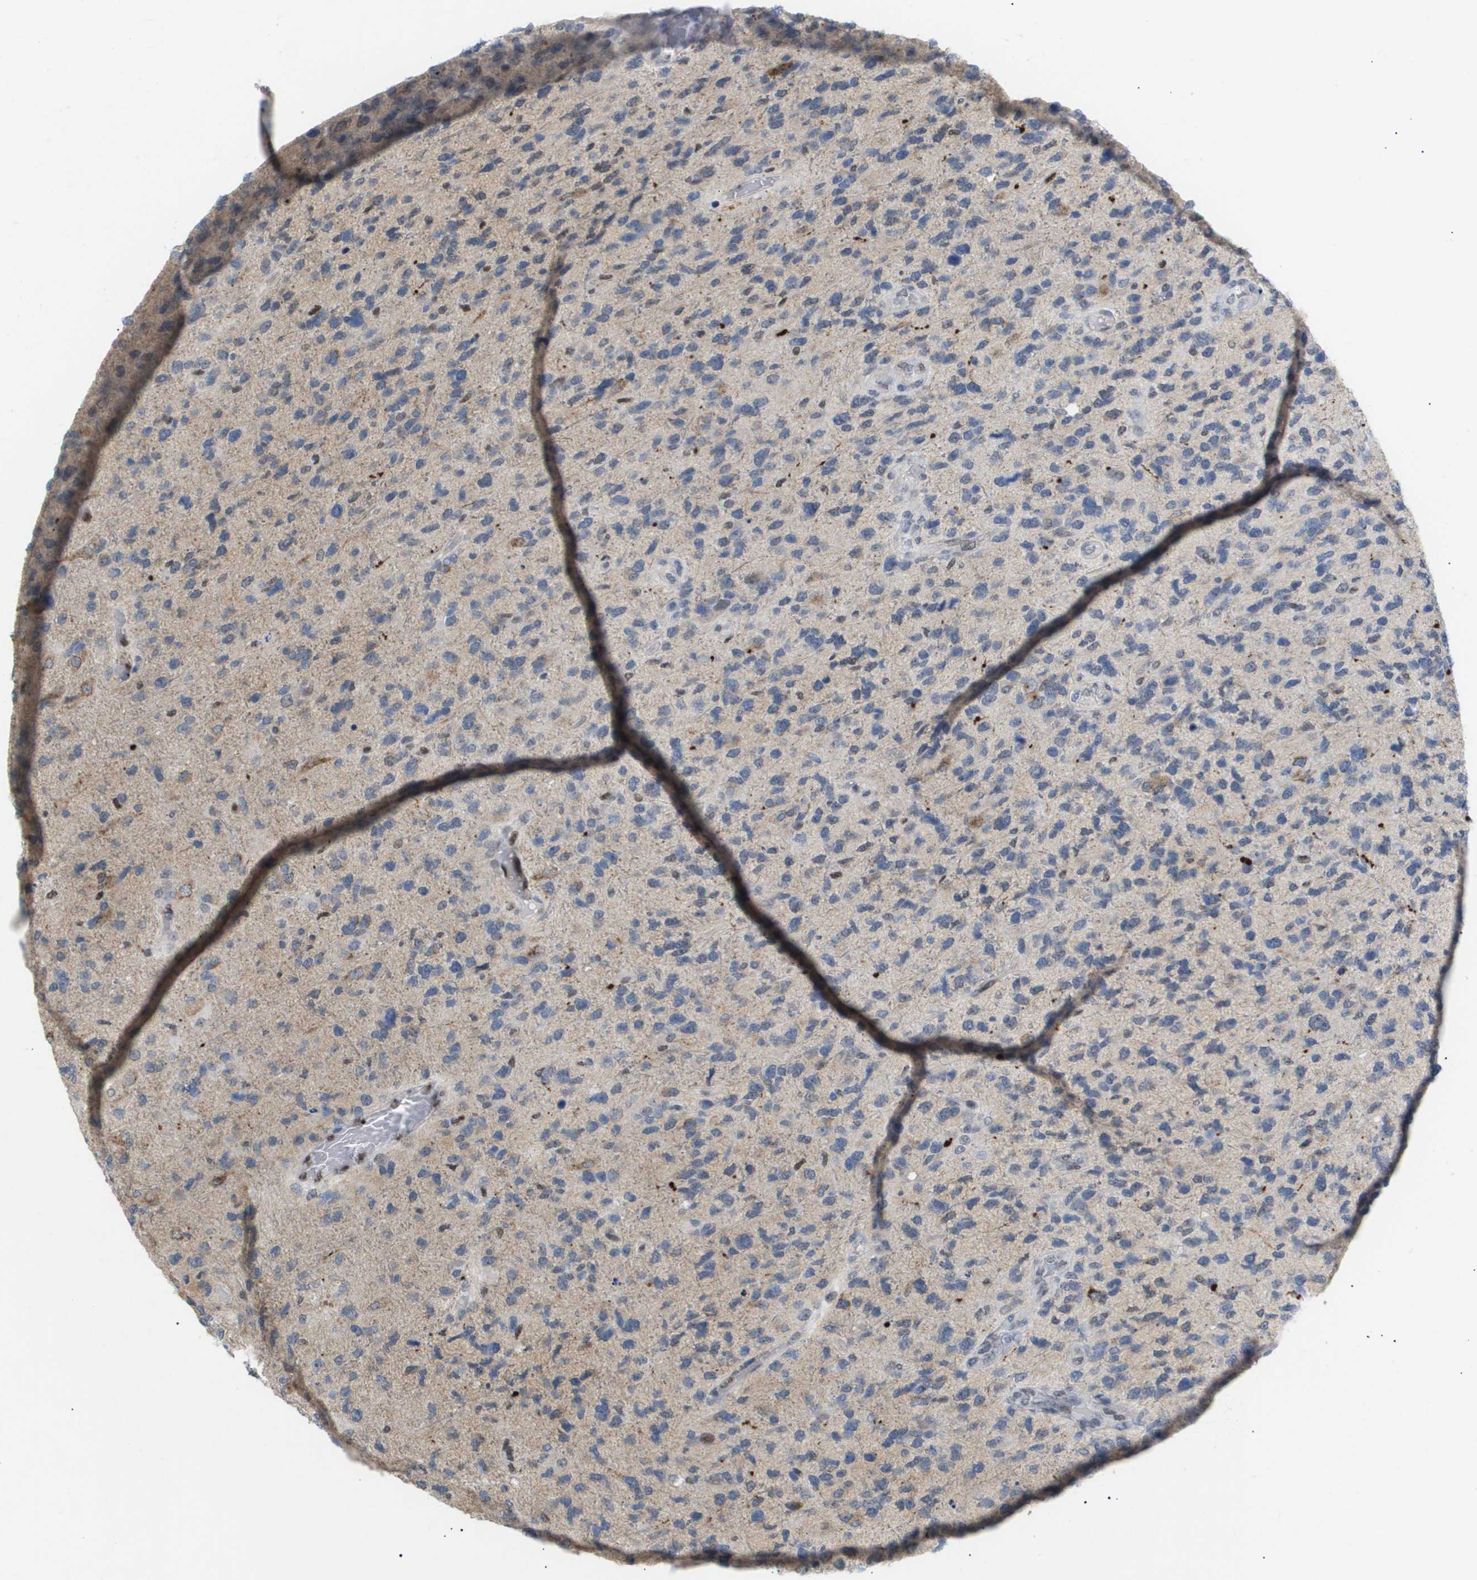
{"staining": {"intensity": "negative", "quantity": "none", "location": "none"}, "tissue": "glioma", "cell_type": "Tumor cells", "image_type": "cancer", "snomed": [{"axis": "morphology", "description": "Glioma, malignant, High grade"}, {"axis": "topography", "description": "Brain"}], "caption": "IHC micrograph of human glioma stained for a protein (brown), which displays no staining in tumor cells. The staining is performed using DAB (3,3'-diaminobenzidine) brown chromogen with nuclei counter-stained in using hematoxylin.", "gene": "PPARD", "patient": {"sex": "female", "age": 58}}